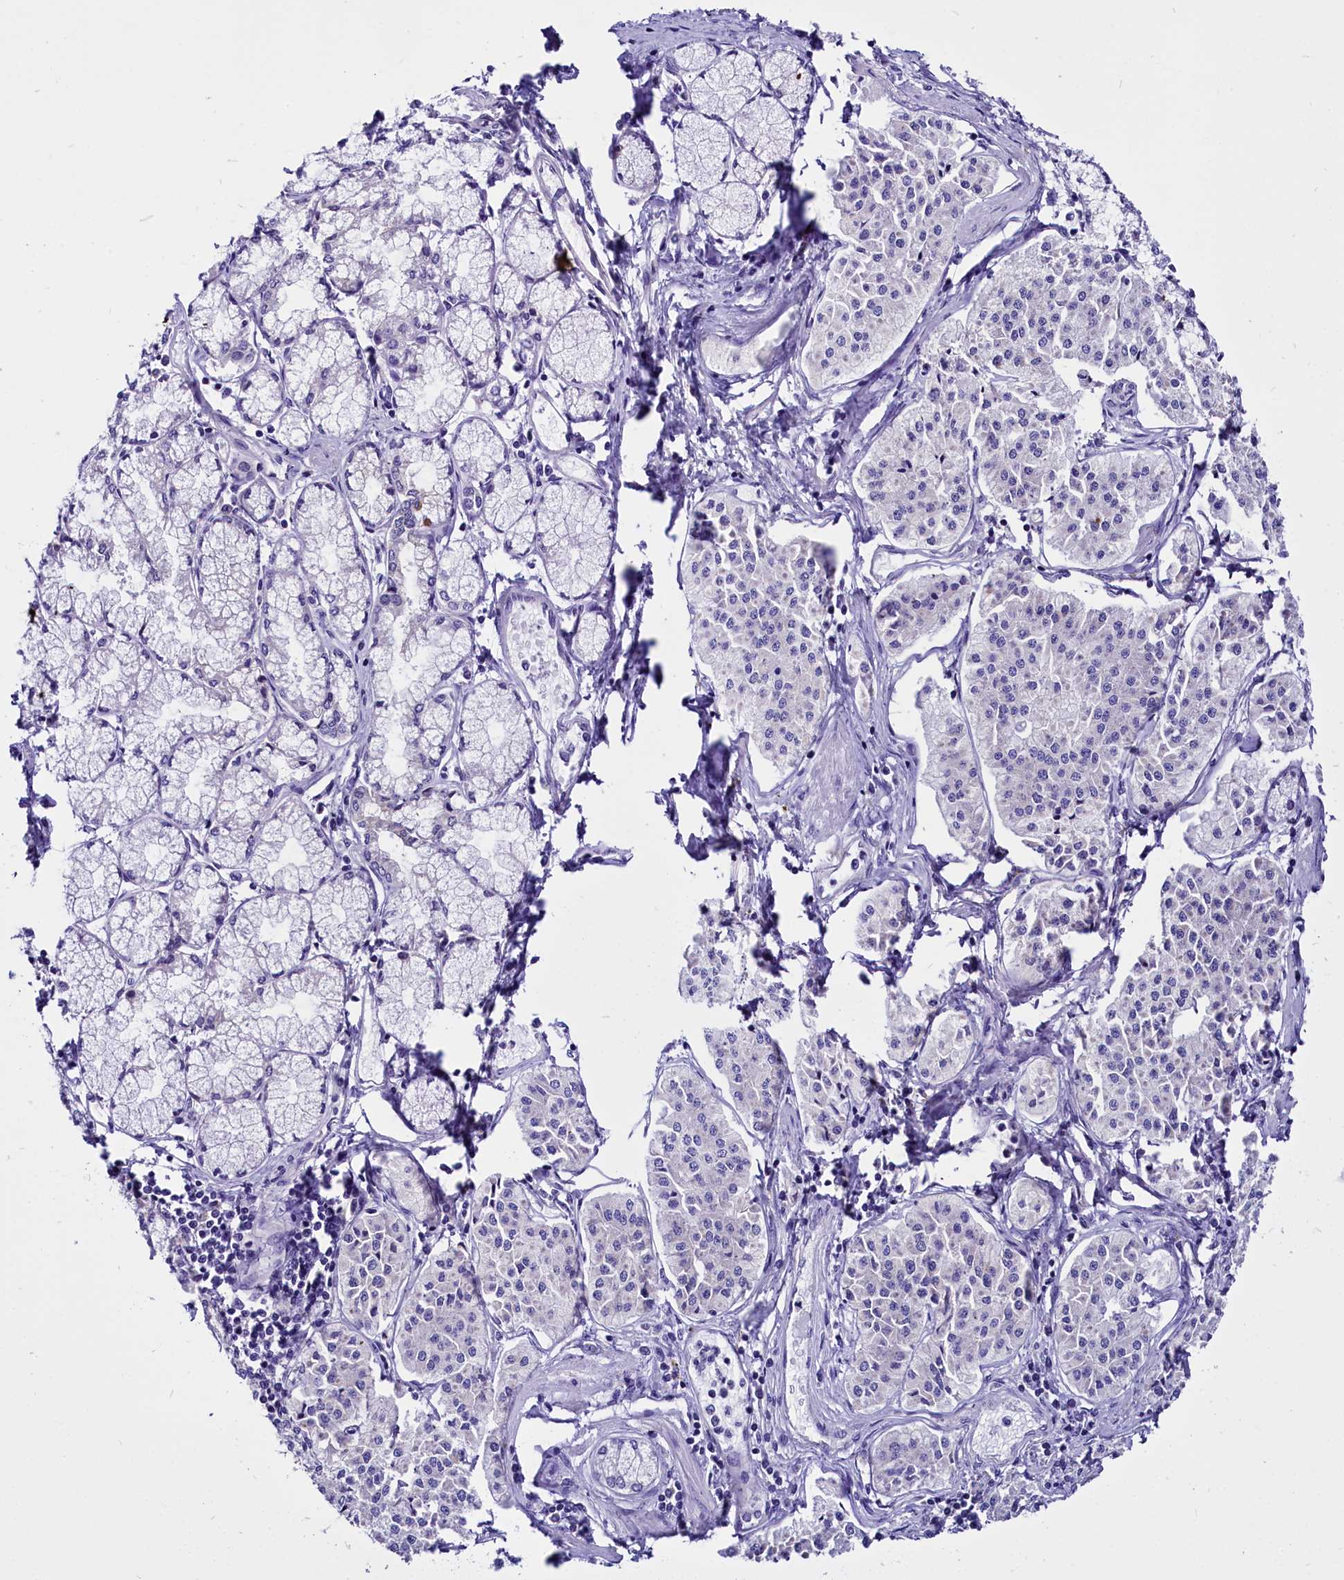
{"staining": {"intensity": "moderate", "quantity": "<25%", "location": "cytoplasmic/membranous"}, "tissue": "pancreatic cancer", "cell_type": "Tumor cells", "image_type": "cancer", "snomed": [{"axis": "morphology", "description": "Adenocarcinoma, NOS"}, {"axis": "topography", "description": "Pancreas"}], "caption": "Immunohistochemistry (IHC) of pancreatic cancer (adenocarcinoma) displays low levels of moderate cytoplasmic/membranous expression in about <25% of tumor cells.", "gene": "CEP170", "patient": {"sex": "female", "age": 50}}